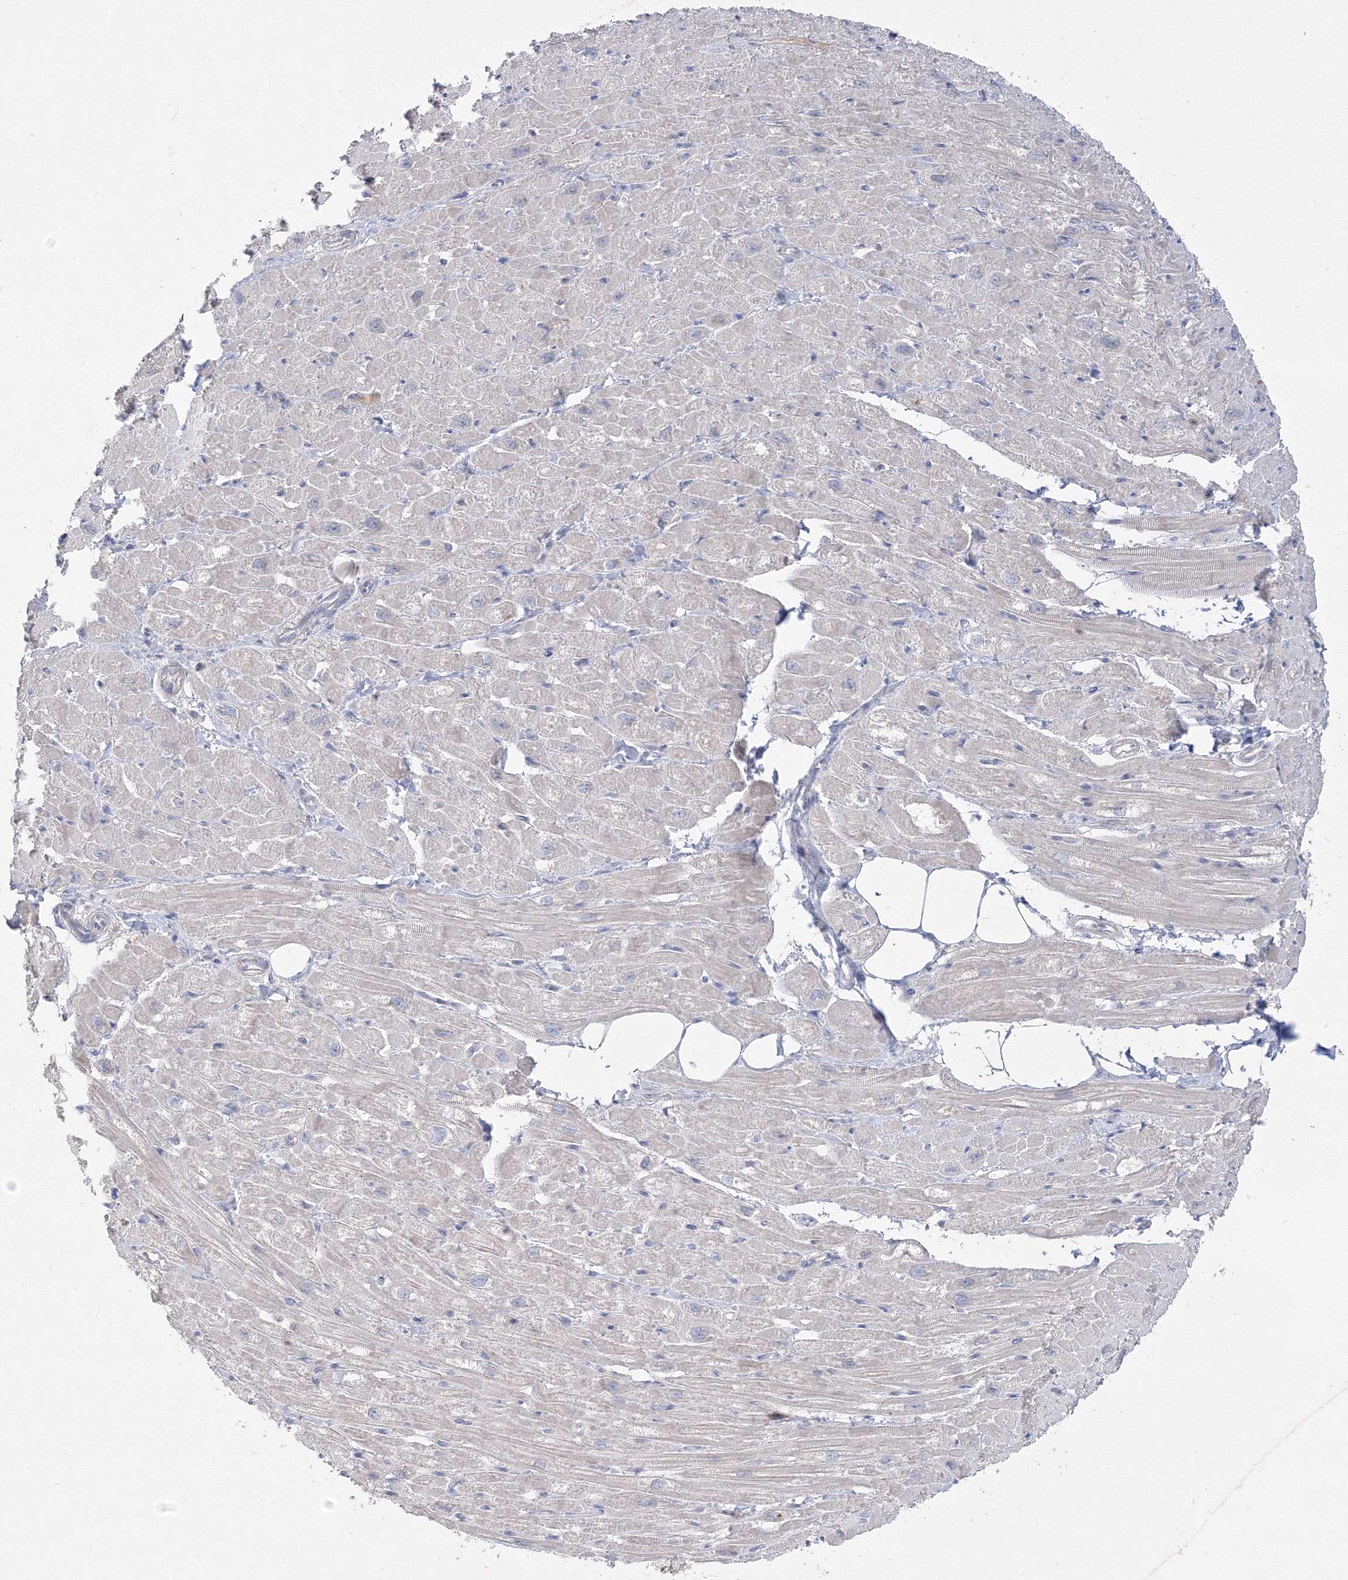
{"staining": {"intensity": "negative", "quantity": "none", "location": "none"}, "tissue": "heart muscle", "cell_type": "Cardiomyocytes", "image_type": "normal", "snomed": [{"axis": "morphology", "description": "Normal tissue, NOS"}, {"axis": "topography", "description": "Heart"}], "caption": "Heart muscle stained for a protein using immunohistochemistry (IHC) demonstrates no staining cardiomyocytes.", "gene": "FBXL8", "patient": {"sex": "male", "age": 50}}